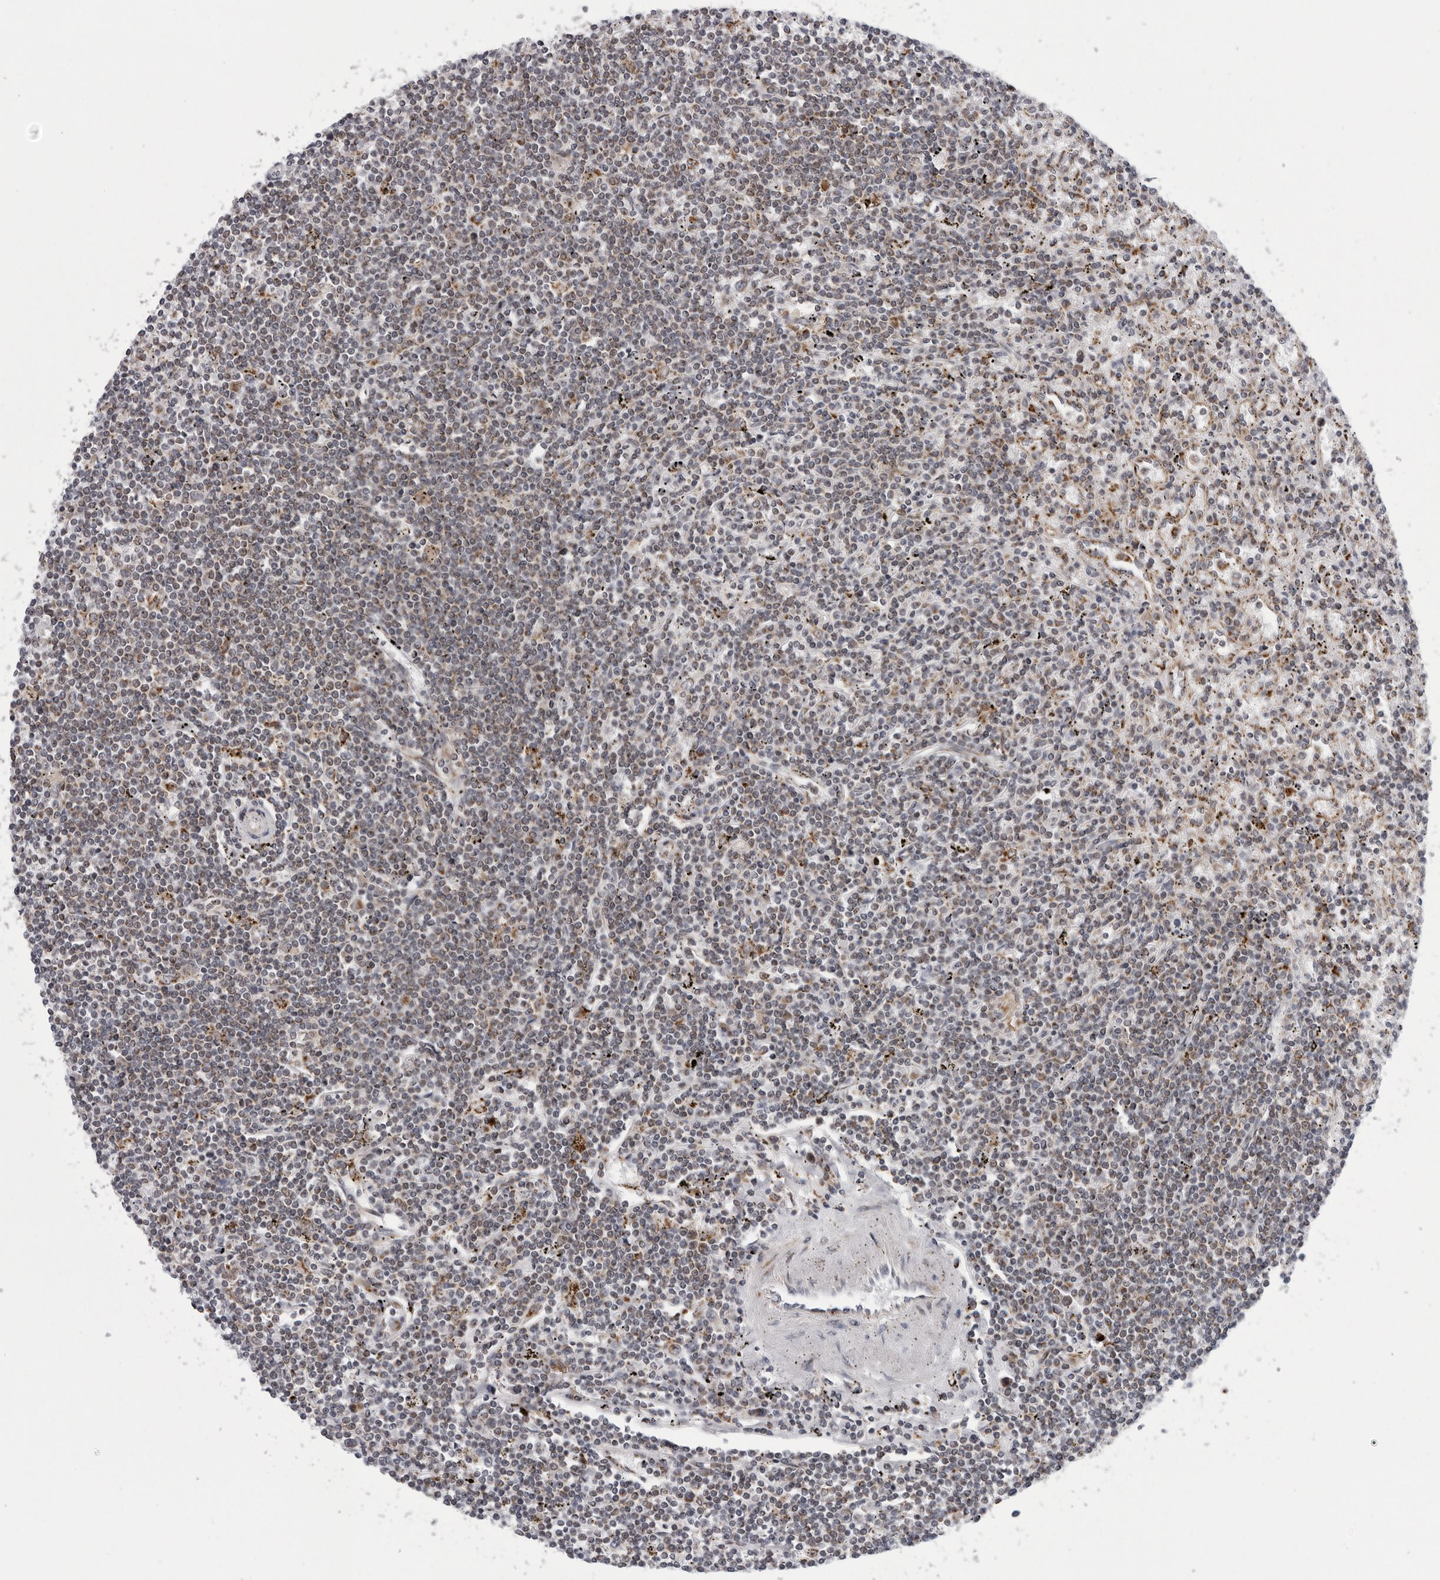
{"staining": {"intensity": "weak", "quantity": "25%-75%", "location": "cytoplasmic/membranous"}, "tissue": "lymphoma", "cell_type": "Tumor cells", "image_type": "cancer", "snomed": [{"axis": "morphology", "description": "Malignant lymphoma, non-Hodgkin's type, Low grade"}, {"axis": "topography", "description": "Spleen"}], "caption": "Immunohistochemical staining of lymphoma reveals low levels of weak cytoplasmic/membranous positivity in about 25%-75% of tumor cells. (Brightfield microscopy of DAB IHC at high magnification).", "gene": "CPT2", "patient": {"sex": "male", "age": 76}}